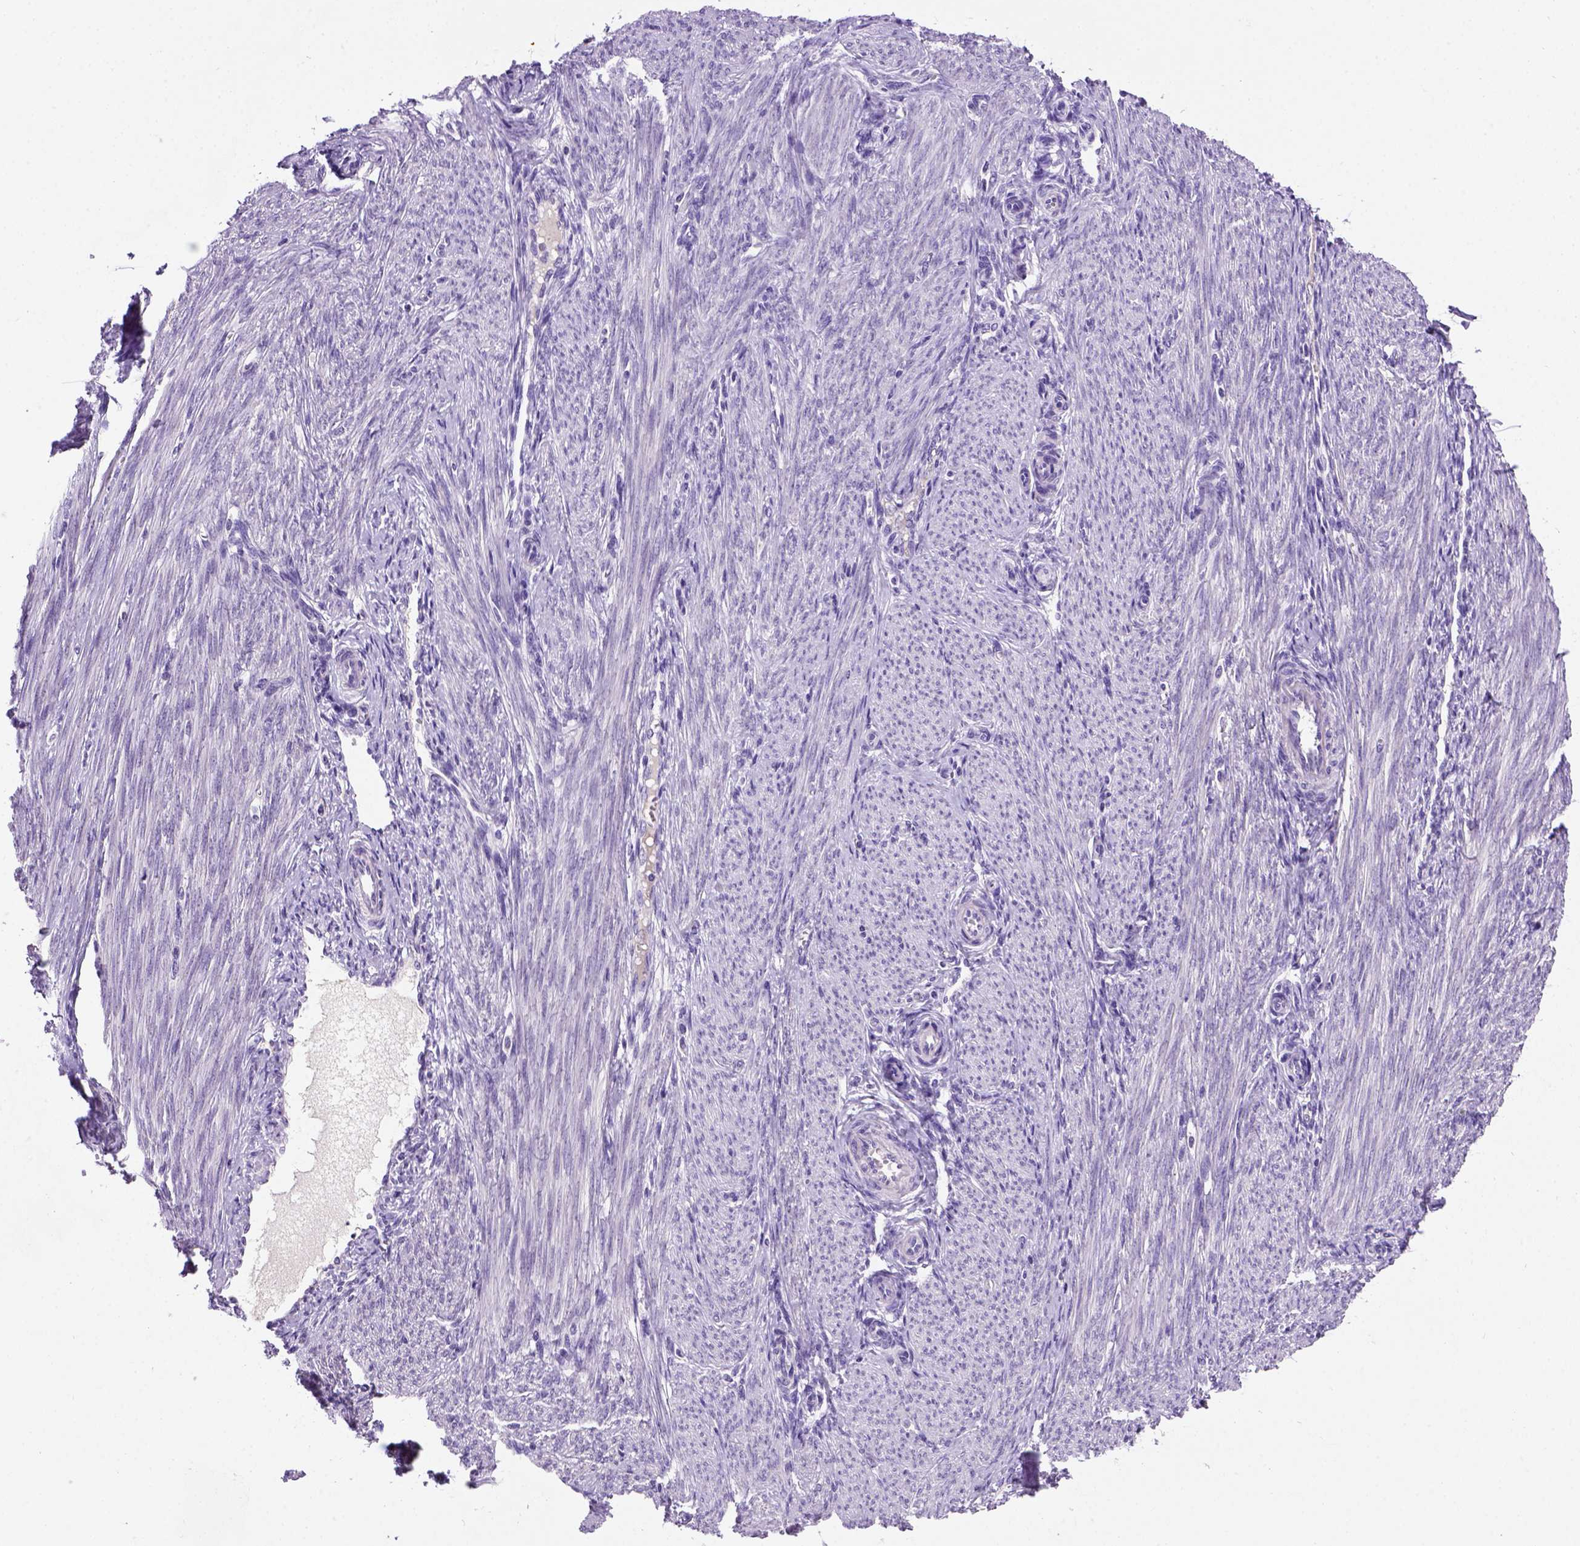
{"staining": {"intensity": "negative", "quantity": "none", "location": "none"}, "tissue": "endometrium", "cell_type": "Cells in endometrial stroma", "image_type": "normal", "snomed": [{"axis": "morphology", "description": "Normal tissue, NOS"}, {"axis": "topography", "description": "Endometrium"}], "caption": "Cells in endometrial stroma show no significant protein expression in benign endometrium. (Immunohistochemistry (ihc), brightfield microscopy, high magnification).", "gene": "CDH1", "patient": {"sex": "female", "age": 39}}